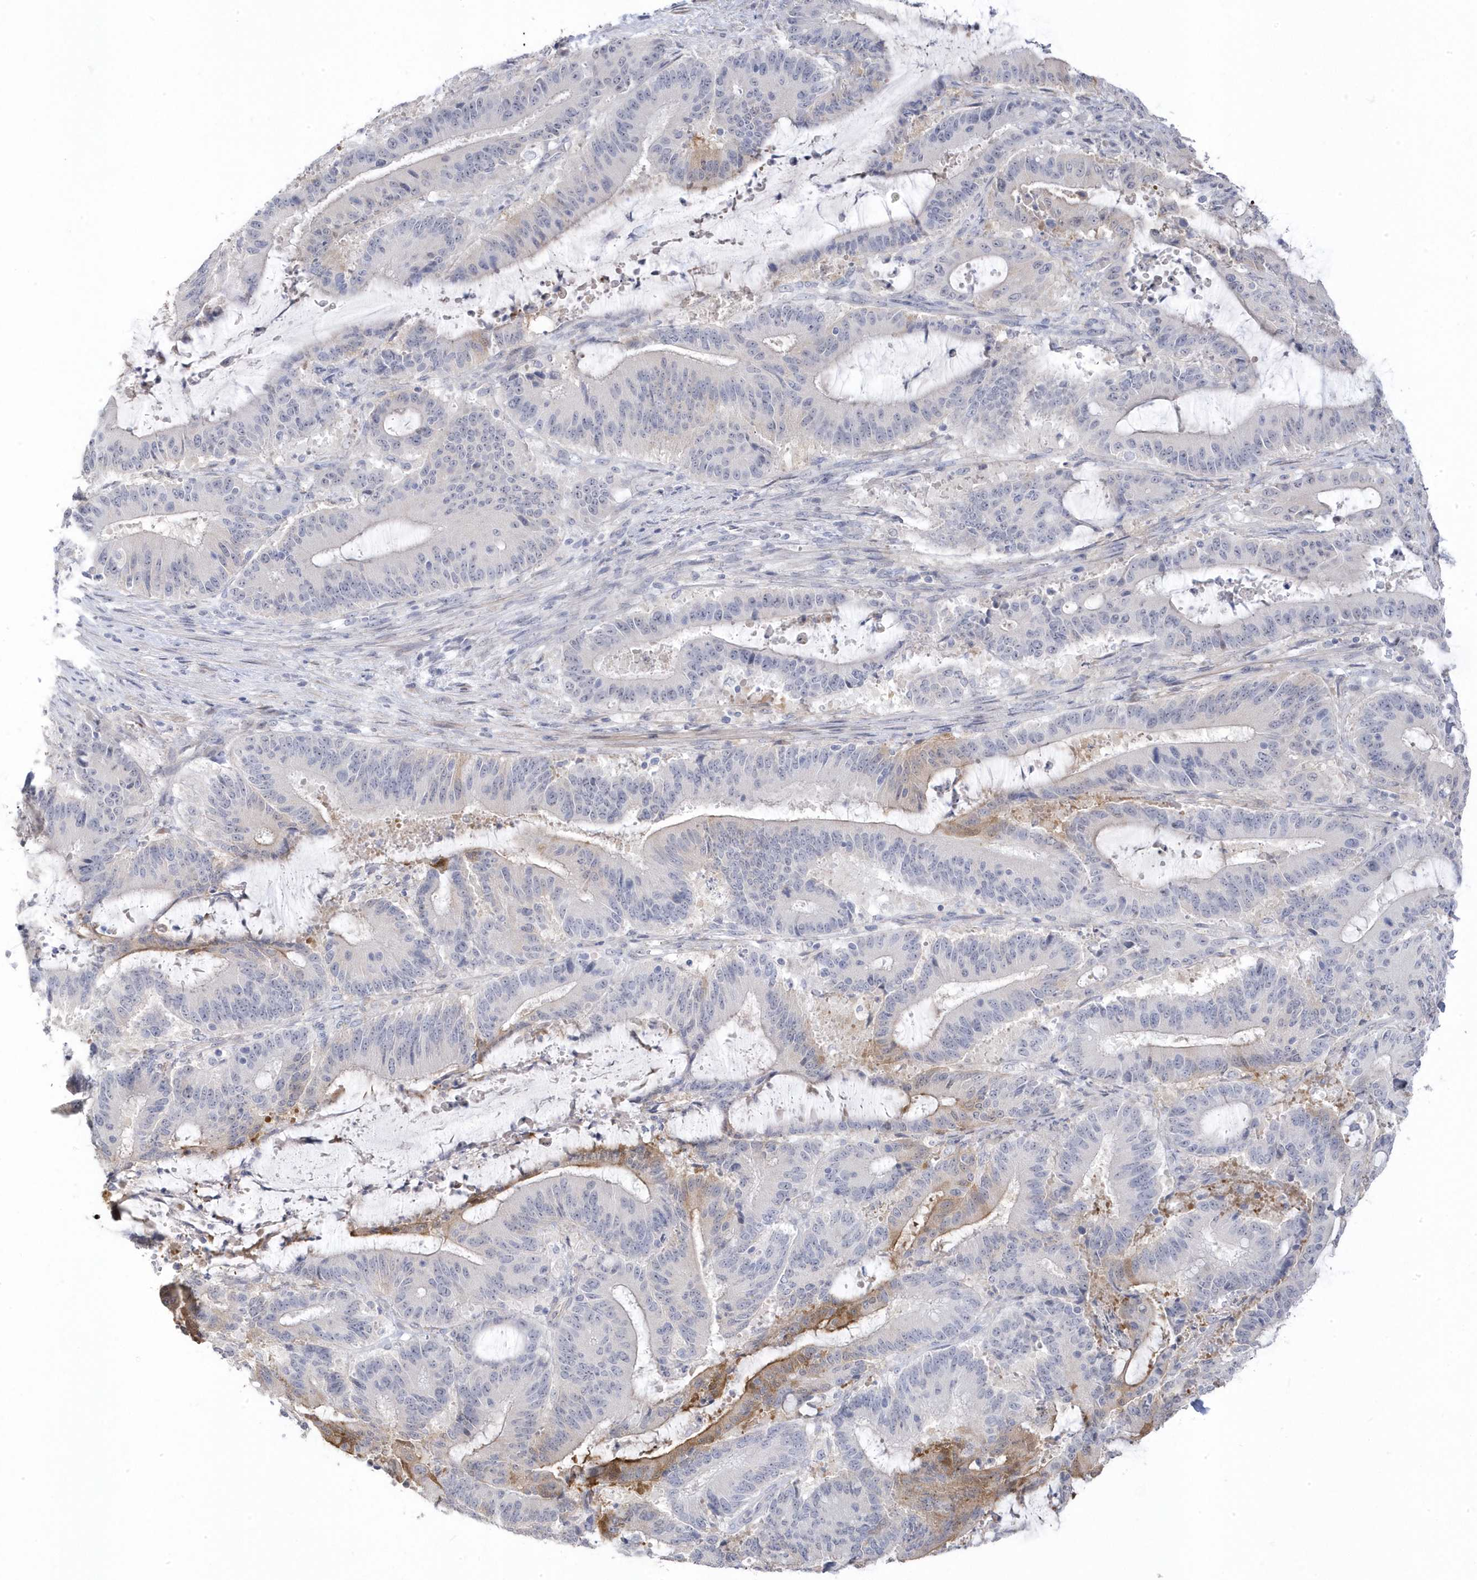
{"staining": {"intensity": "moderate", "quantity": "<25%", "location": "cytoplasmic/membranous"}, "tissue": "liver cancer", "cell_type": "Tumor cells", "image_type": "cancer", "snomed": [{"axis": "morphology", "description": "Normal tissue, NOS"}, {"axis": "morphology", "description": "Cholangiocarcinoma"}, {"axis": "topography", "description": "Liver"}, {"axis": "topography", "description": "Peripheral nerve tissue"}], "caption": "Protein expression analysis of human liver cancer reveals moderate cytoplasmic/membranous expression in approximately <25% of tumor cells.", "gene": "GTPBP6", "patient": {"sex": "female", "age": 73}}